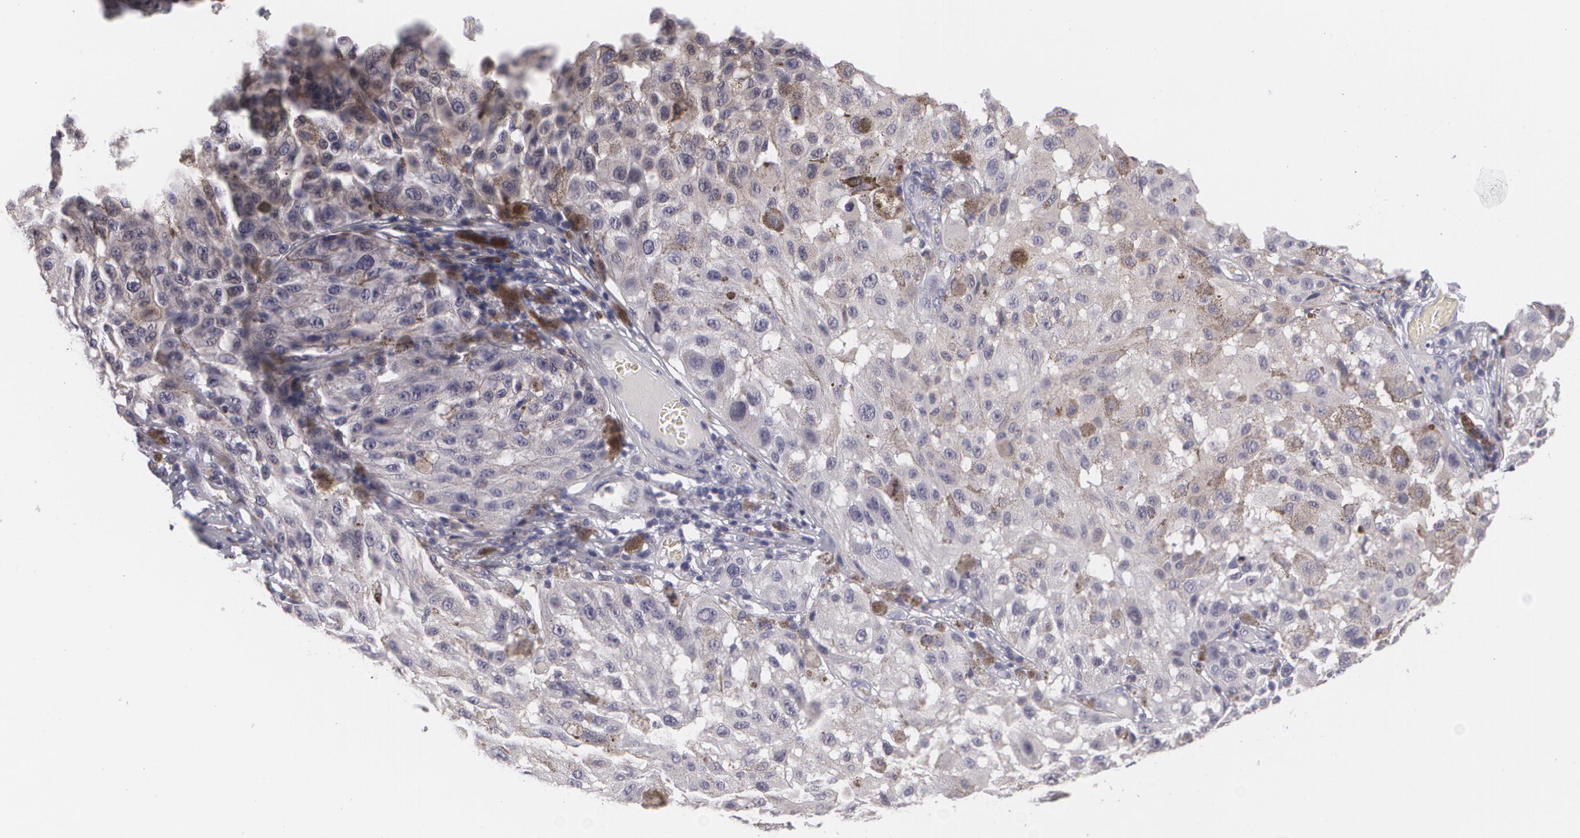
{"staining": {"intensity": "negative", "quantity": "none", "location": "none"}, "tissue": "melanoma", "cell_type": "Tumor cells", "image_type": "cancer", "snomed": [{"axis": "morphology", "description": "Malignant melanoma, NOS"}, {"axis": "topography", "description": "Skin"}], "caption": "Malignant melanoma was stained to show a protein in brown. There is no significant expression in tumor cells.", "gene": "MBNL3", "patient": {"sex": "female", "age": 64}}